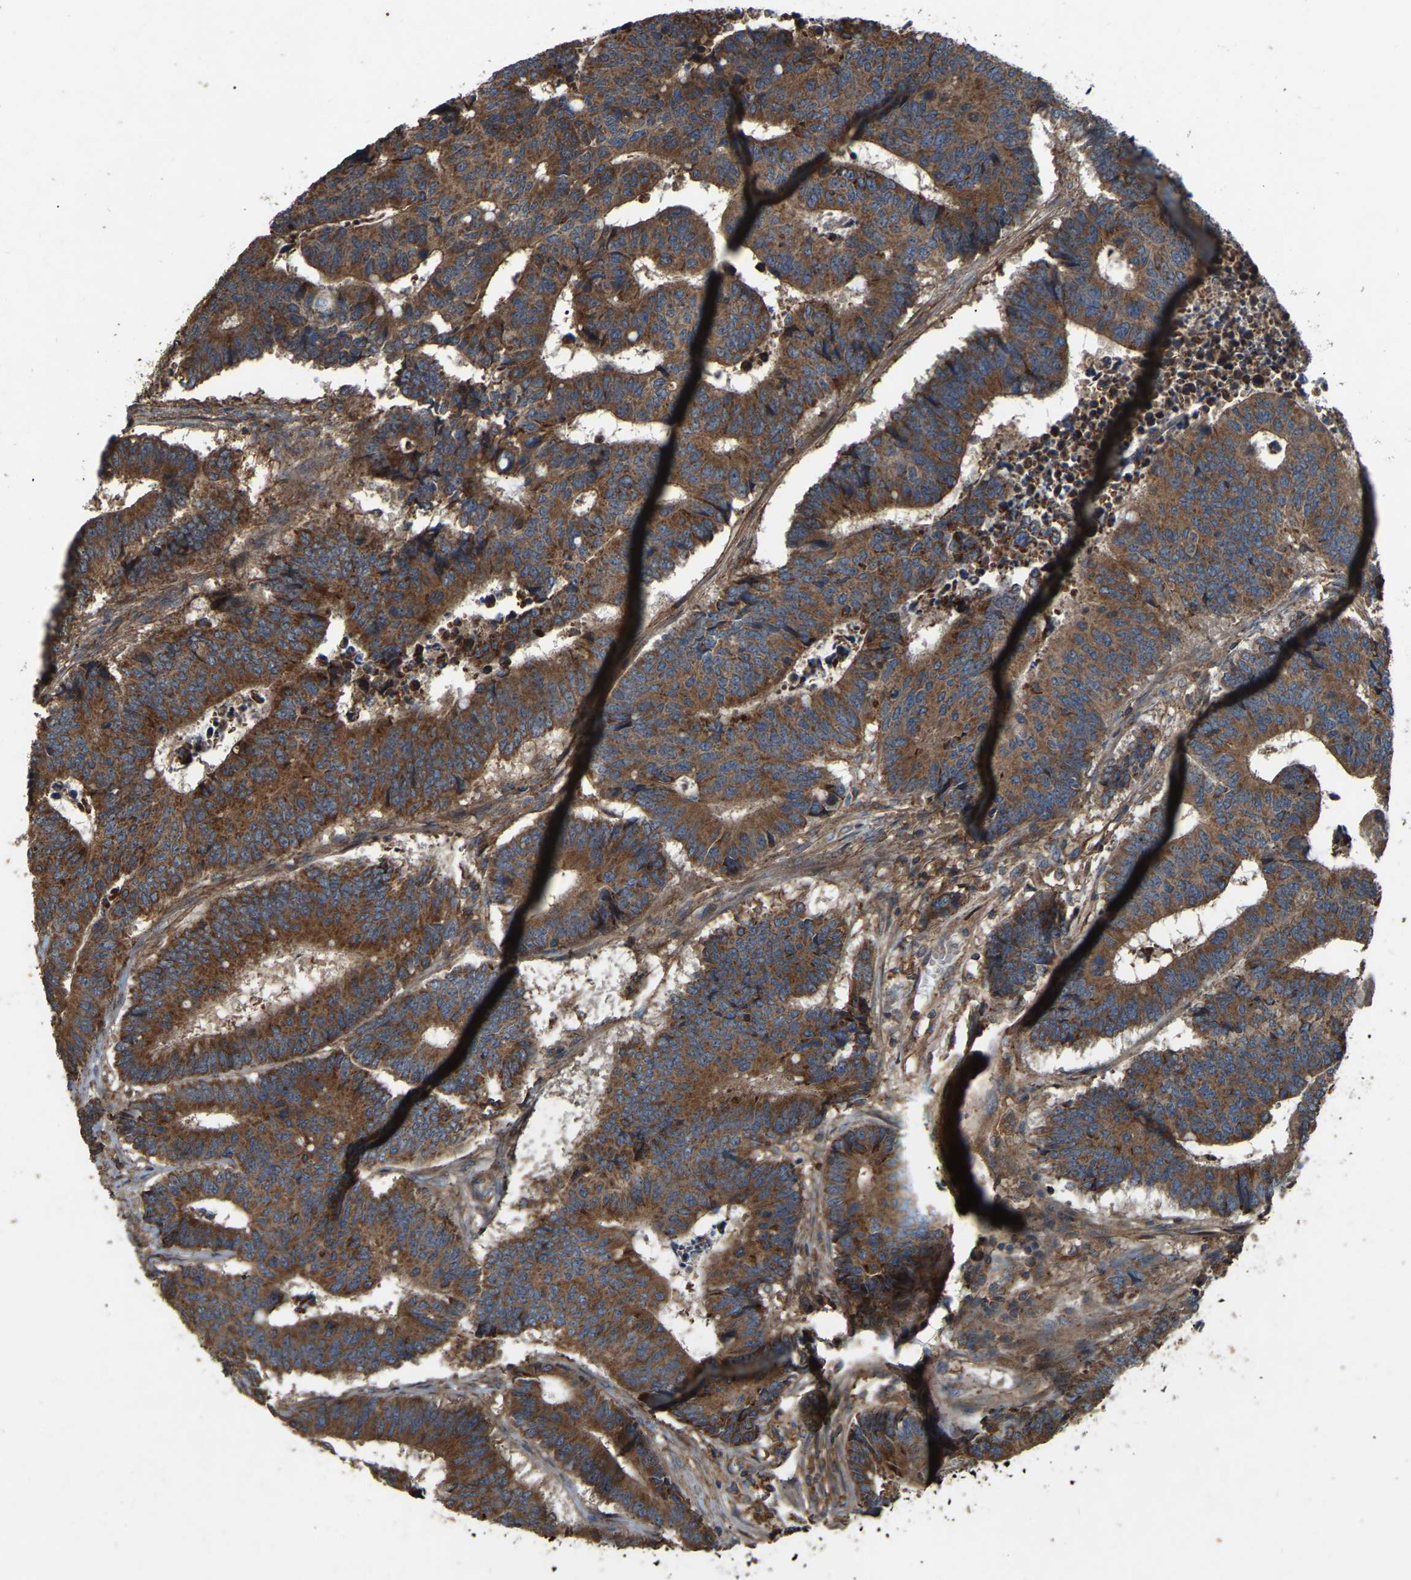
{"staining": {"intensity": "strong", "quantity": ">75%", "location": "cytoplasmic/membranous"}, "tissue": "colorectal cancer", "cell_type": "Tumor cells", "image_type": "cancer", "snomed": [{"axis": "morphology", "description": "Adenocarcinoma, NOS"}, {"axis": "topography", "description": "Rectum"}], "caption": "IHC (DAB) staining of human colorectal adenocarcinoma demonstrates strong cytoplasmic/membranous protein positivity in about >75% of tumor cells.", "gene": "SAMD9L", "patient": {"sex": "male", "age": 84}}